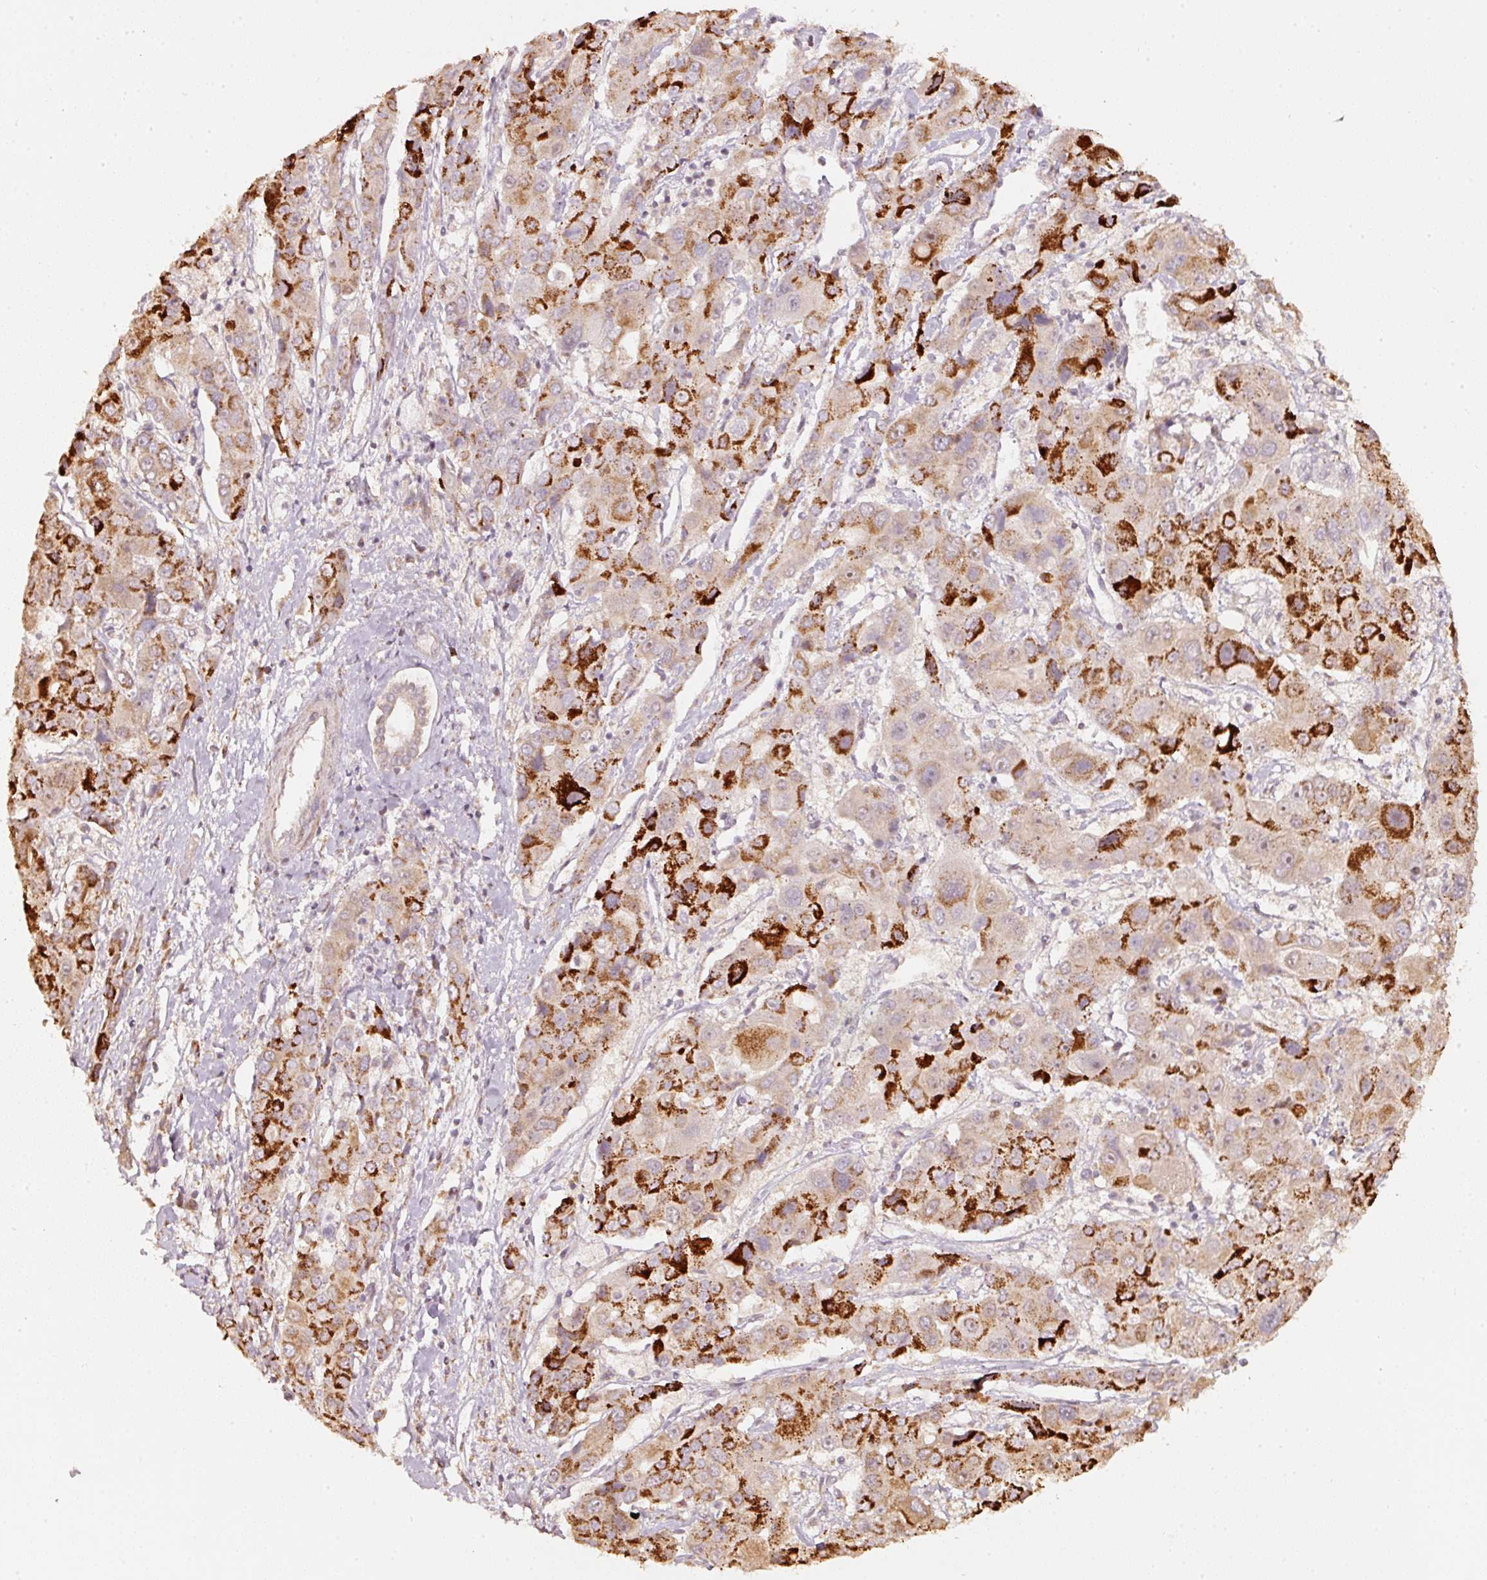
{"staining": {"intensity": "strong", "quantity": "25%-75%", "location": "cytoplasmic/membranous"}, "tissue": "liver cancer", "cell_type": "Tumor cells", "image_type": "cancer", "snomed": [{"axis": "morphology", "description": "Cholangiocarcinoma"}, {"axis": "topography", "description": "Liver"}], "caption": "Protein analysis of liver cholangiocarcinoma tissue reveals strong cytoplasmic/membranous staining in approximately 25%-75% of tumor cells. (brown staining indicates protein expression, while blue staining denotes nuclei).", "gene": "RAB35", "patient": {"sex": "male", "age": 67}}